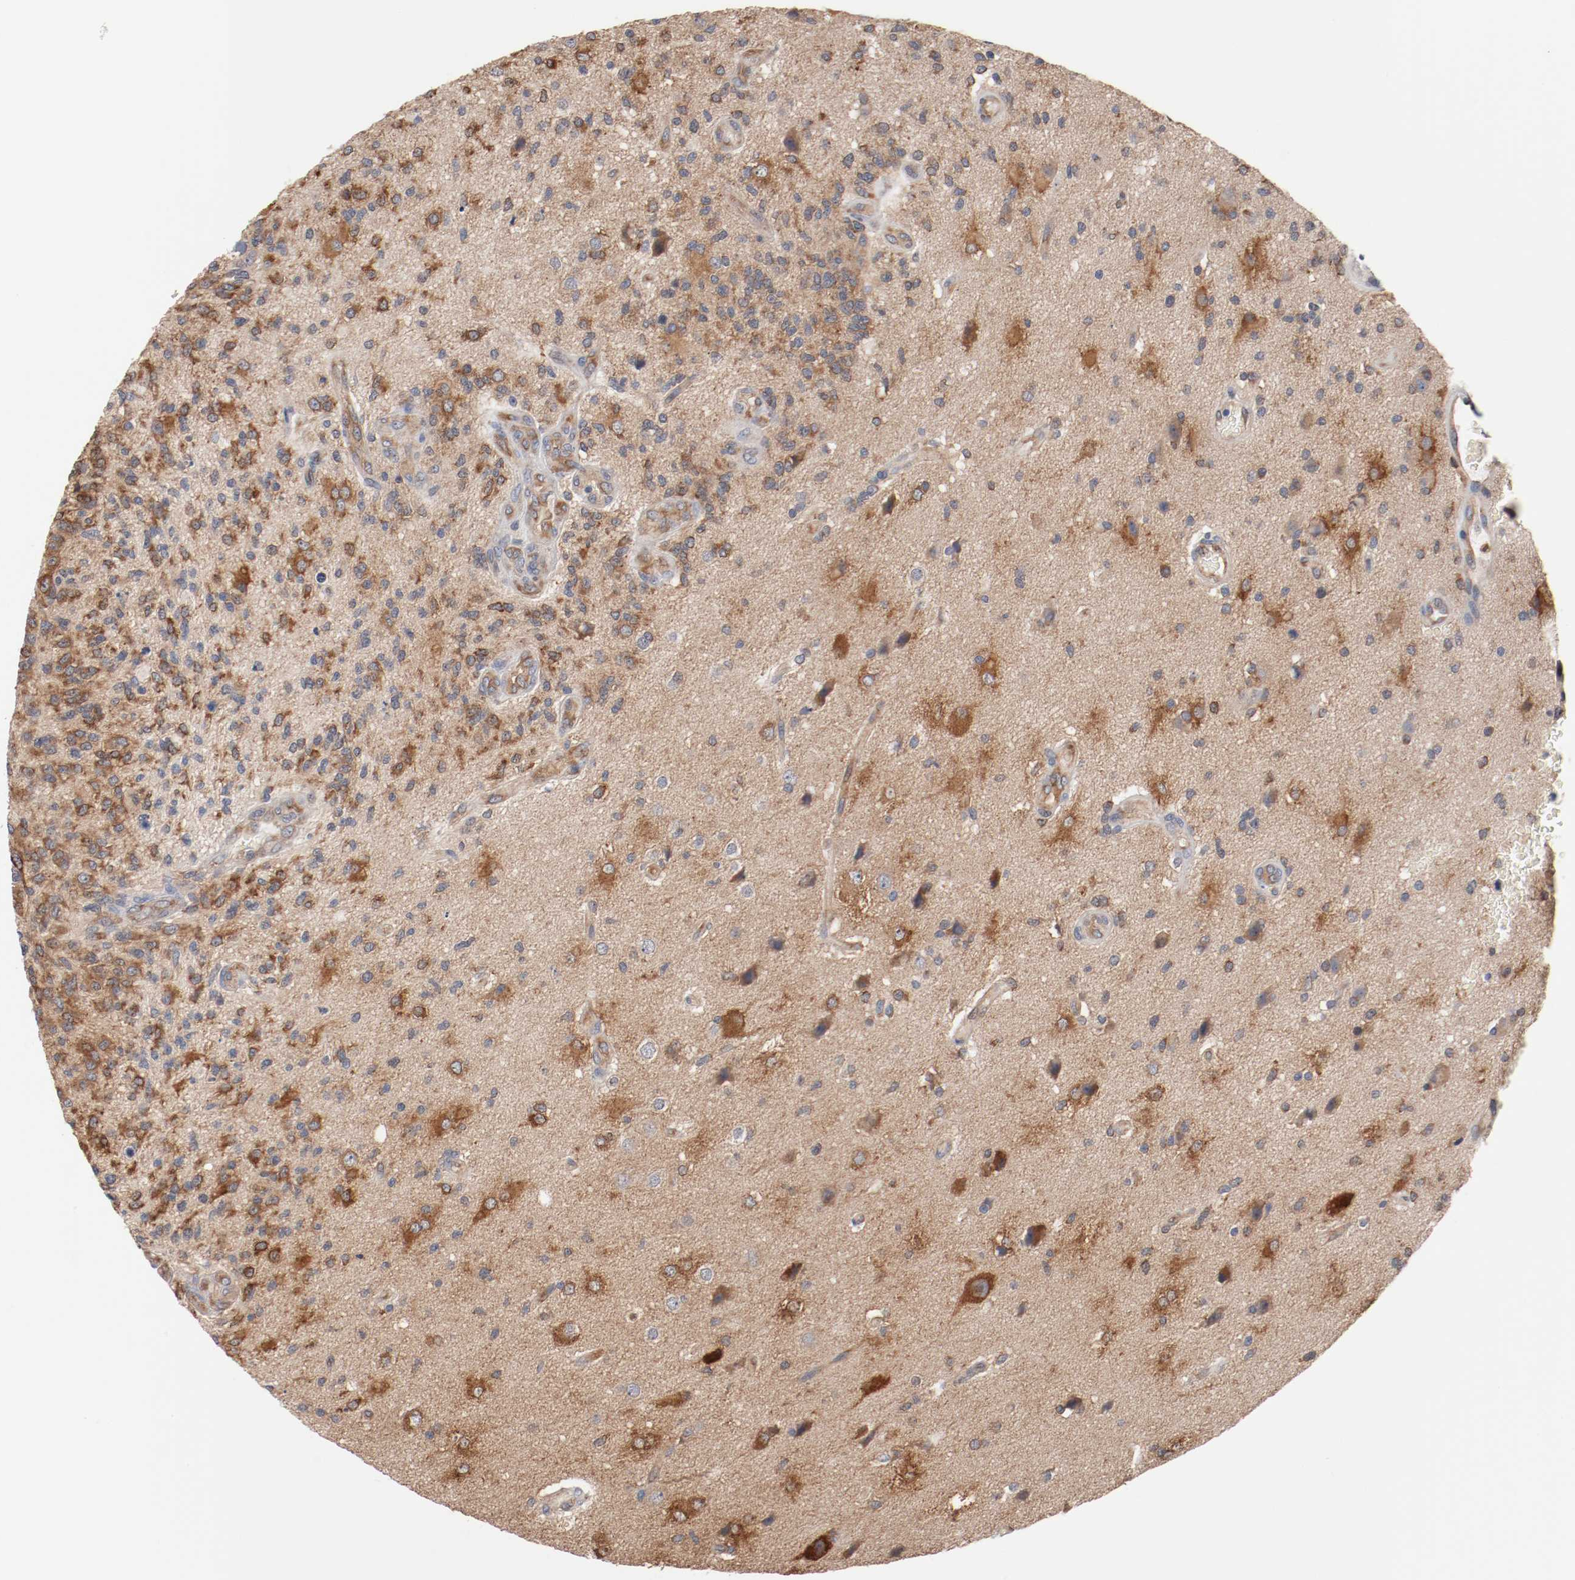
{"staining": {"intensity": "moderate", "quantity": "25%-75%", "location": "cytoplasmic/membranous"}, "tissue": "glioma", "cell_type": "Tumor cells", "image_type": "cancer", "snomed": [{"axis": "morphology", "description": "Normal tissue, NOS"}, {"axis": "morphology", "description": "Glioma, malignant, High grade"}, {"axis": "topography", "description": "Cerebral cortex"}], "caption": "Human high-grade glioma (malignant) stained with a protein marker displays moderate staining in tumor cells.", "gene": "RNASE11", "patient": {"sex": "male", "age": 75}}